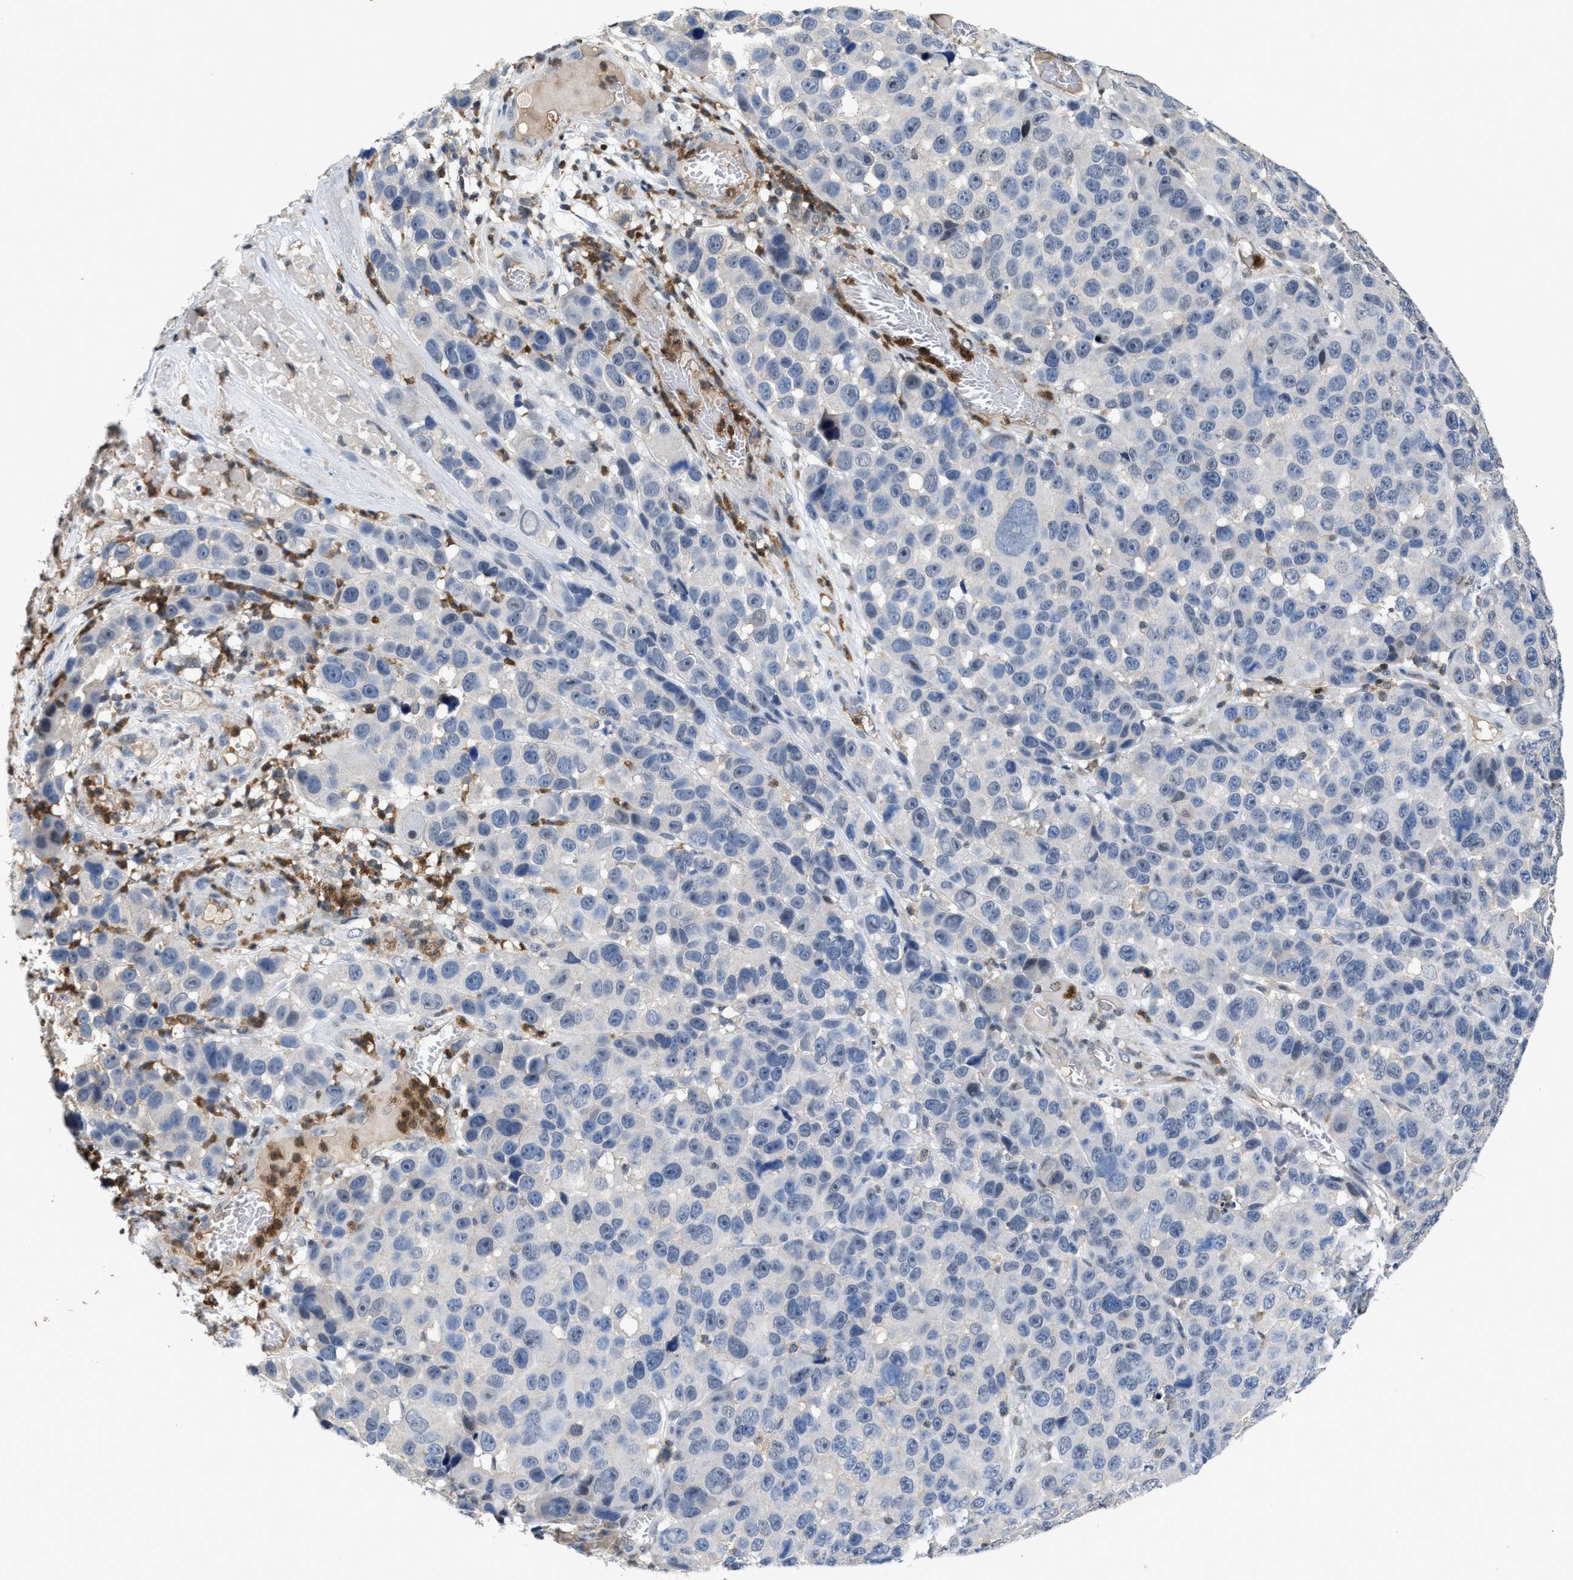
{"staining": {"intensity": "negative", "quantity": "none", "location": "none"}, "tissue": "melanoma", "cell_type": "Tumor cells", "image_type": "cancer", "snomed": [{"axis": "morphology", "description": "Malignant melanoma, NOS"}, {"axis": "topography", "description": "Skin"}], "caption": "A high-resolution micrograph shows immunohistochemistry (IHC) staining of malignant melanoma, which reveals no significant positivity in tumor cells.", "gene": "FGD3", "patient": {"sex": "male", "age": 53}}